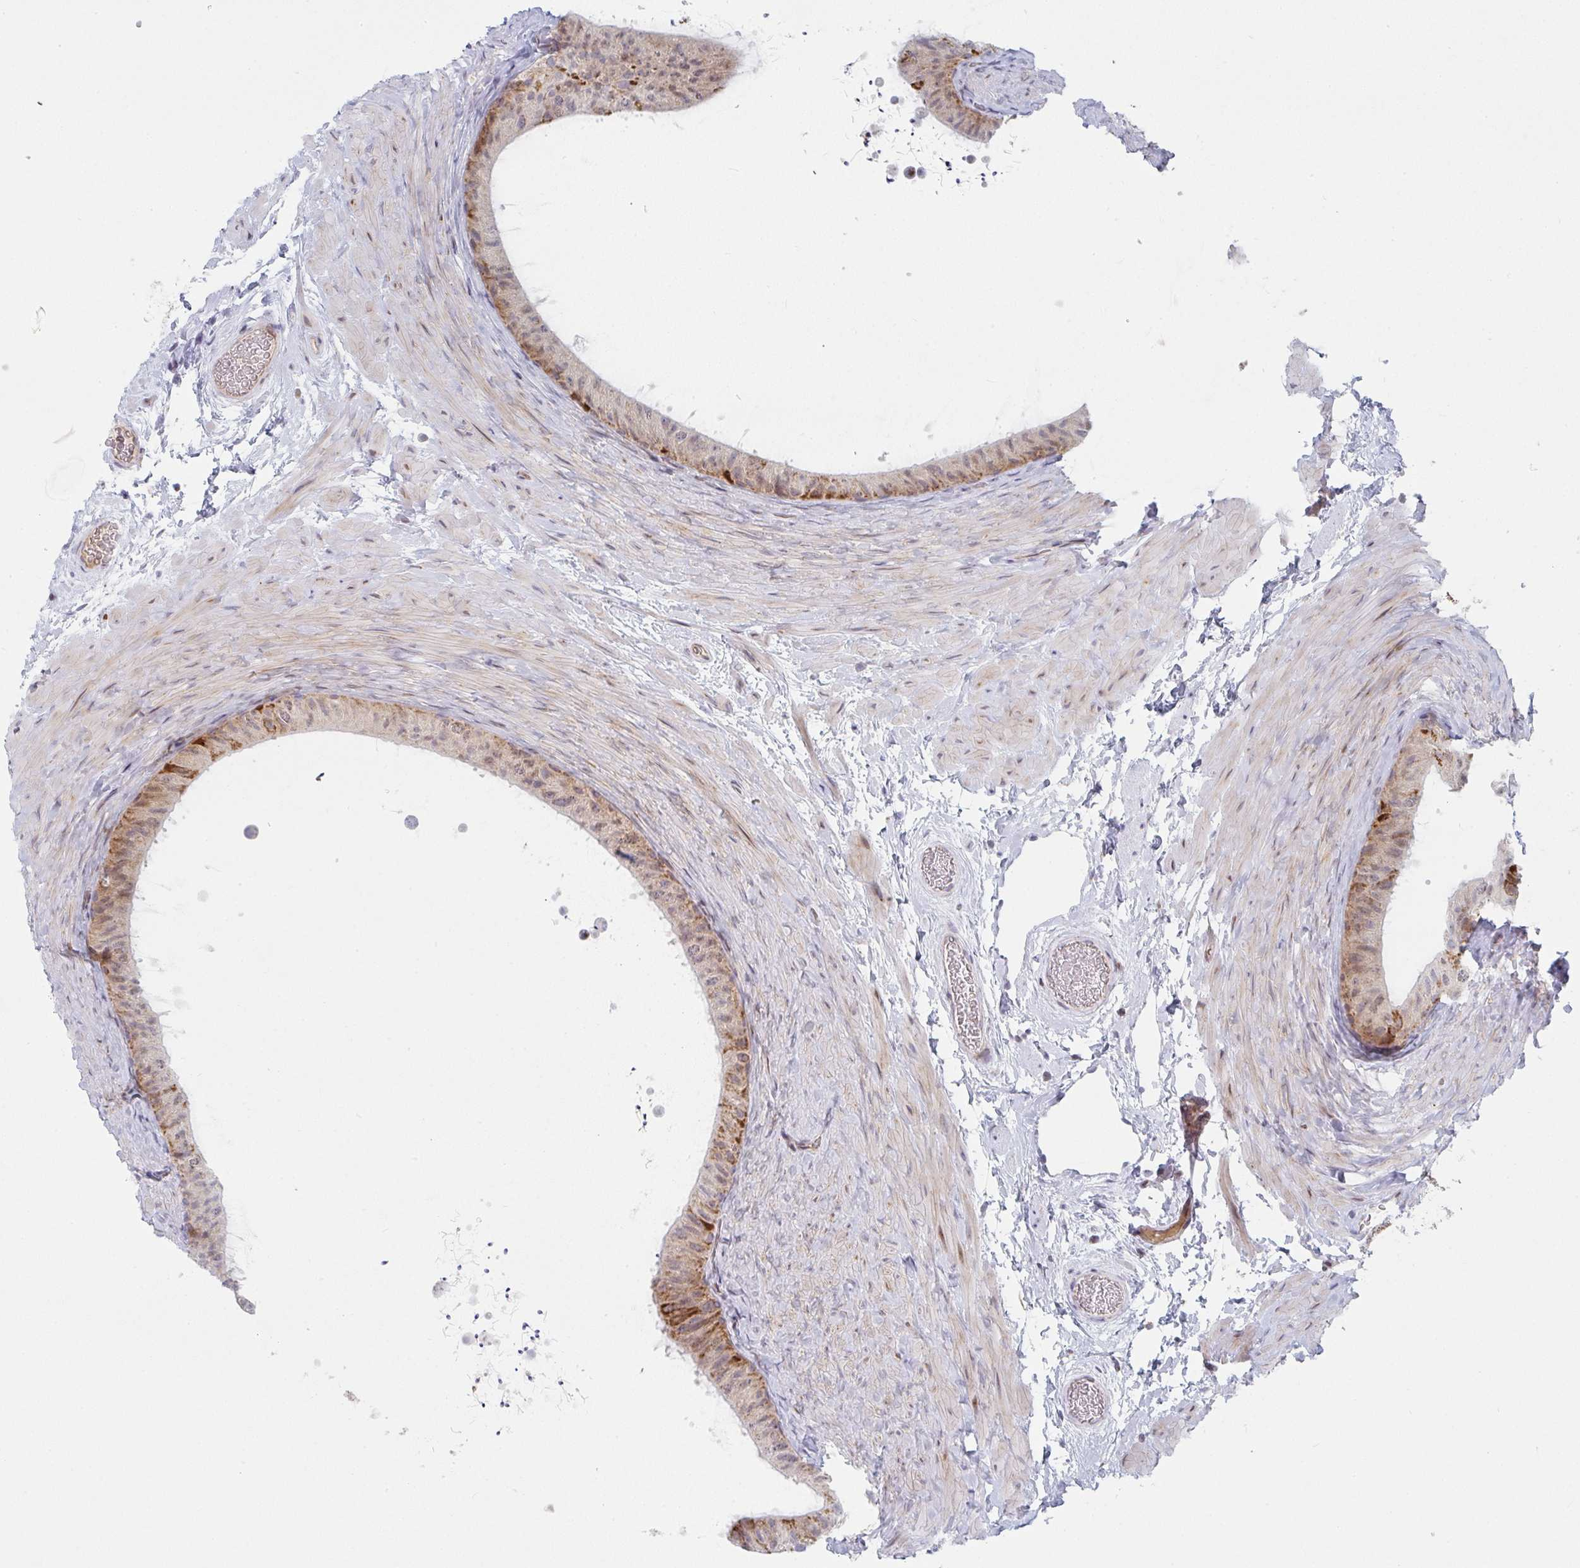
{"staining": {"intensity": "moderate", "quantity": "25%-75%", "location": "cytoplasmic/membranous"}, "tissue": "epididymis", "cell_type": "Glandular cells", "image_type": "normal", "snomed": [{"axis": "morphology", "description": "Normal tissue, NOS"}, {"axis": "topography", "description": "Epididymis, spermatic cord, NOS"}, {"axis": "topography", "description": "Epididymis"}], "caption": "Protein staining exhibits moderate cytoplasmic/membranous expression in approximately 25%-75% of glandular cells in unremarkable epididymis. (IHC, brightfield microscopy, high magnification).", "gene": "PRKCH", "patient": {"sex": "male", "age": 31}}